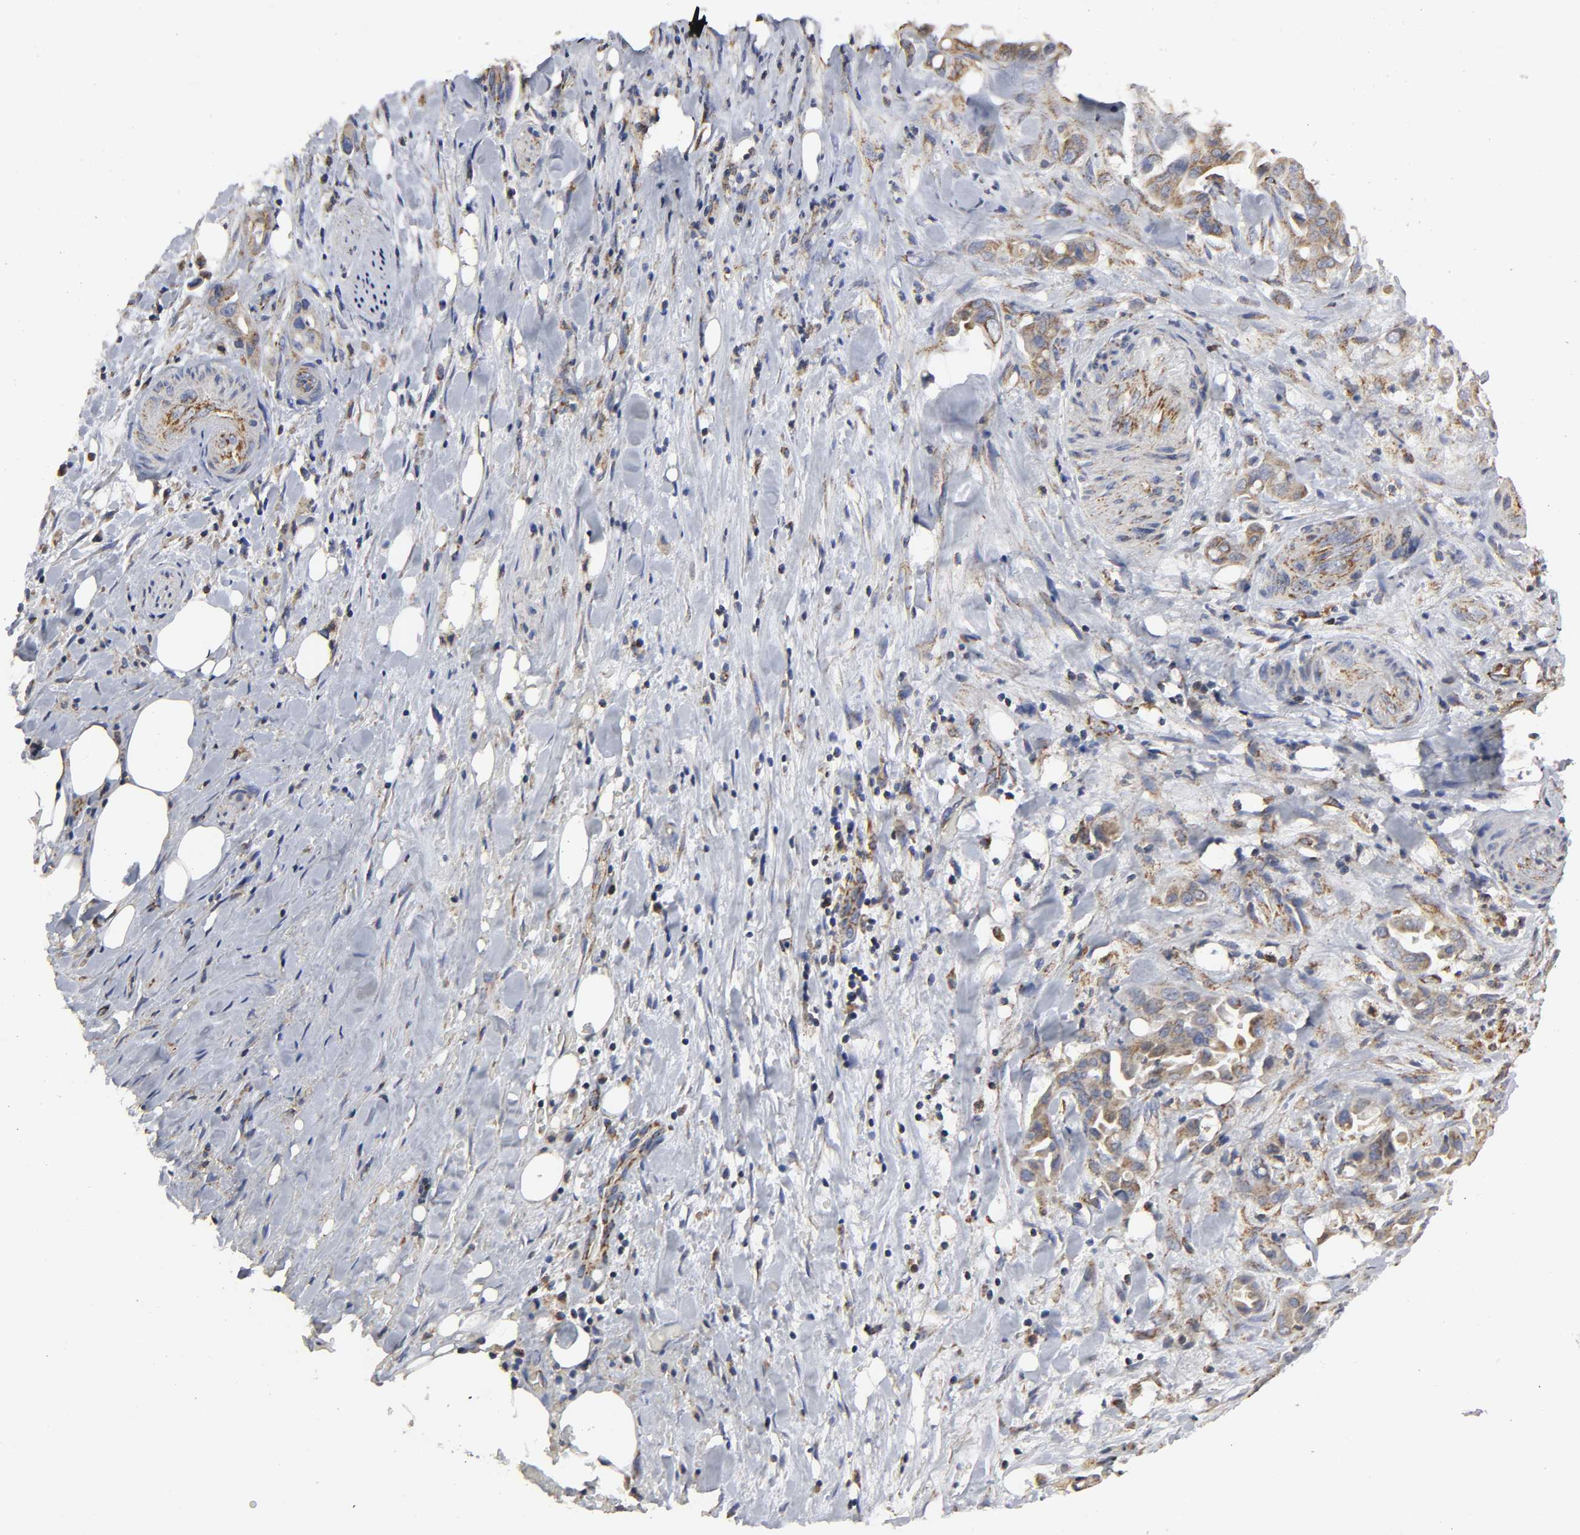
{"staining": {"intensity": "moderate", "quantity": ">75%", "location": "cytoplasmic/membranous"}, "tissue": "liver cancer", "cell_type": "Tumor cells", "image_type": "cancer", "snomed": [{"axis": "morphology", "description": "Cholangiocarcinoma"}, {"axis": "topography", "description": "Liver"}], "caption": "Liver cholangiocarcinoma stained for a protein displays moderate cytoplasmic/membranous positivity in tumor cells. (Brightfield microscopy of DAB IHC at high magnification).", "gene": "COX6B1", "patient": {"sex": "female", "age": 68}}